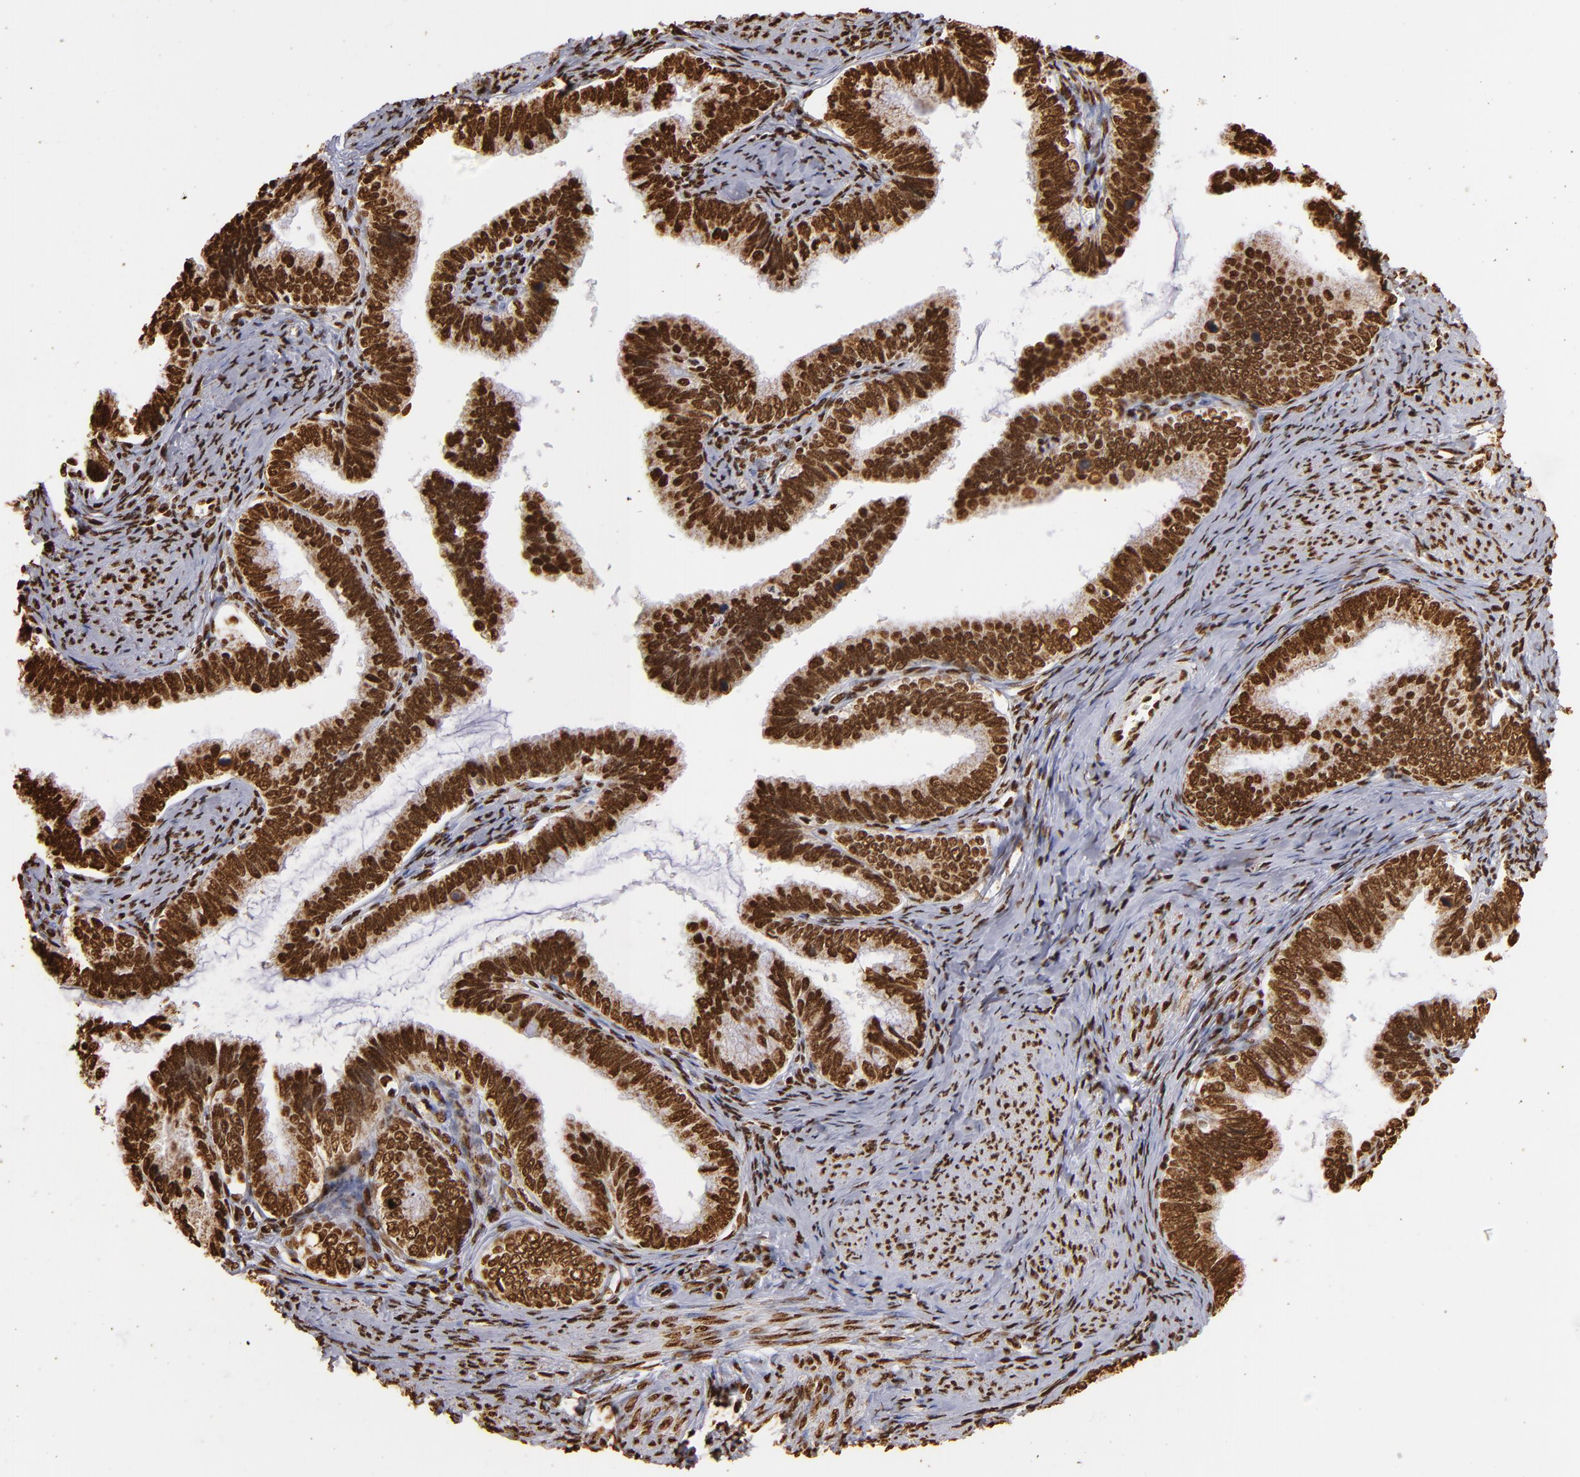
{"staining": {"intensity": "strong", "quantity": ">75%", "location": "nuclear"}, "tissue": "cervical cancer", "cell_type": "Tumor cells", "image_type": "cancer", "snomed": [{"axis": "morphology", "description": "Adenocarcinoma, NOS"}, {"axis": "topography", "description": "Cervix"}], "caption": "Immunohistochemical staining of adenocarcinoma (cervical) exhibits high levels of strong nuclear protein expression in approximately >75% of tumor cells.", "gene": "ILF3", "patient": {"sex": "female", "age": 49}}